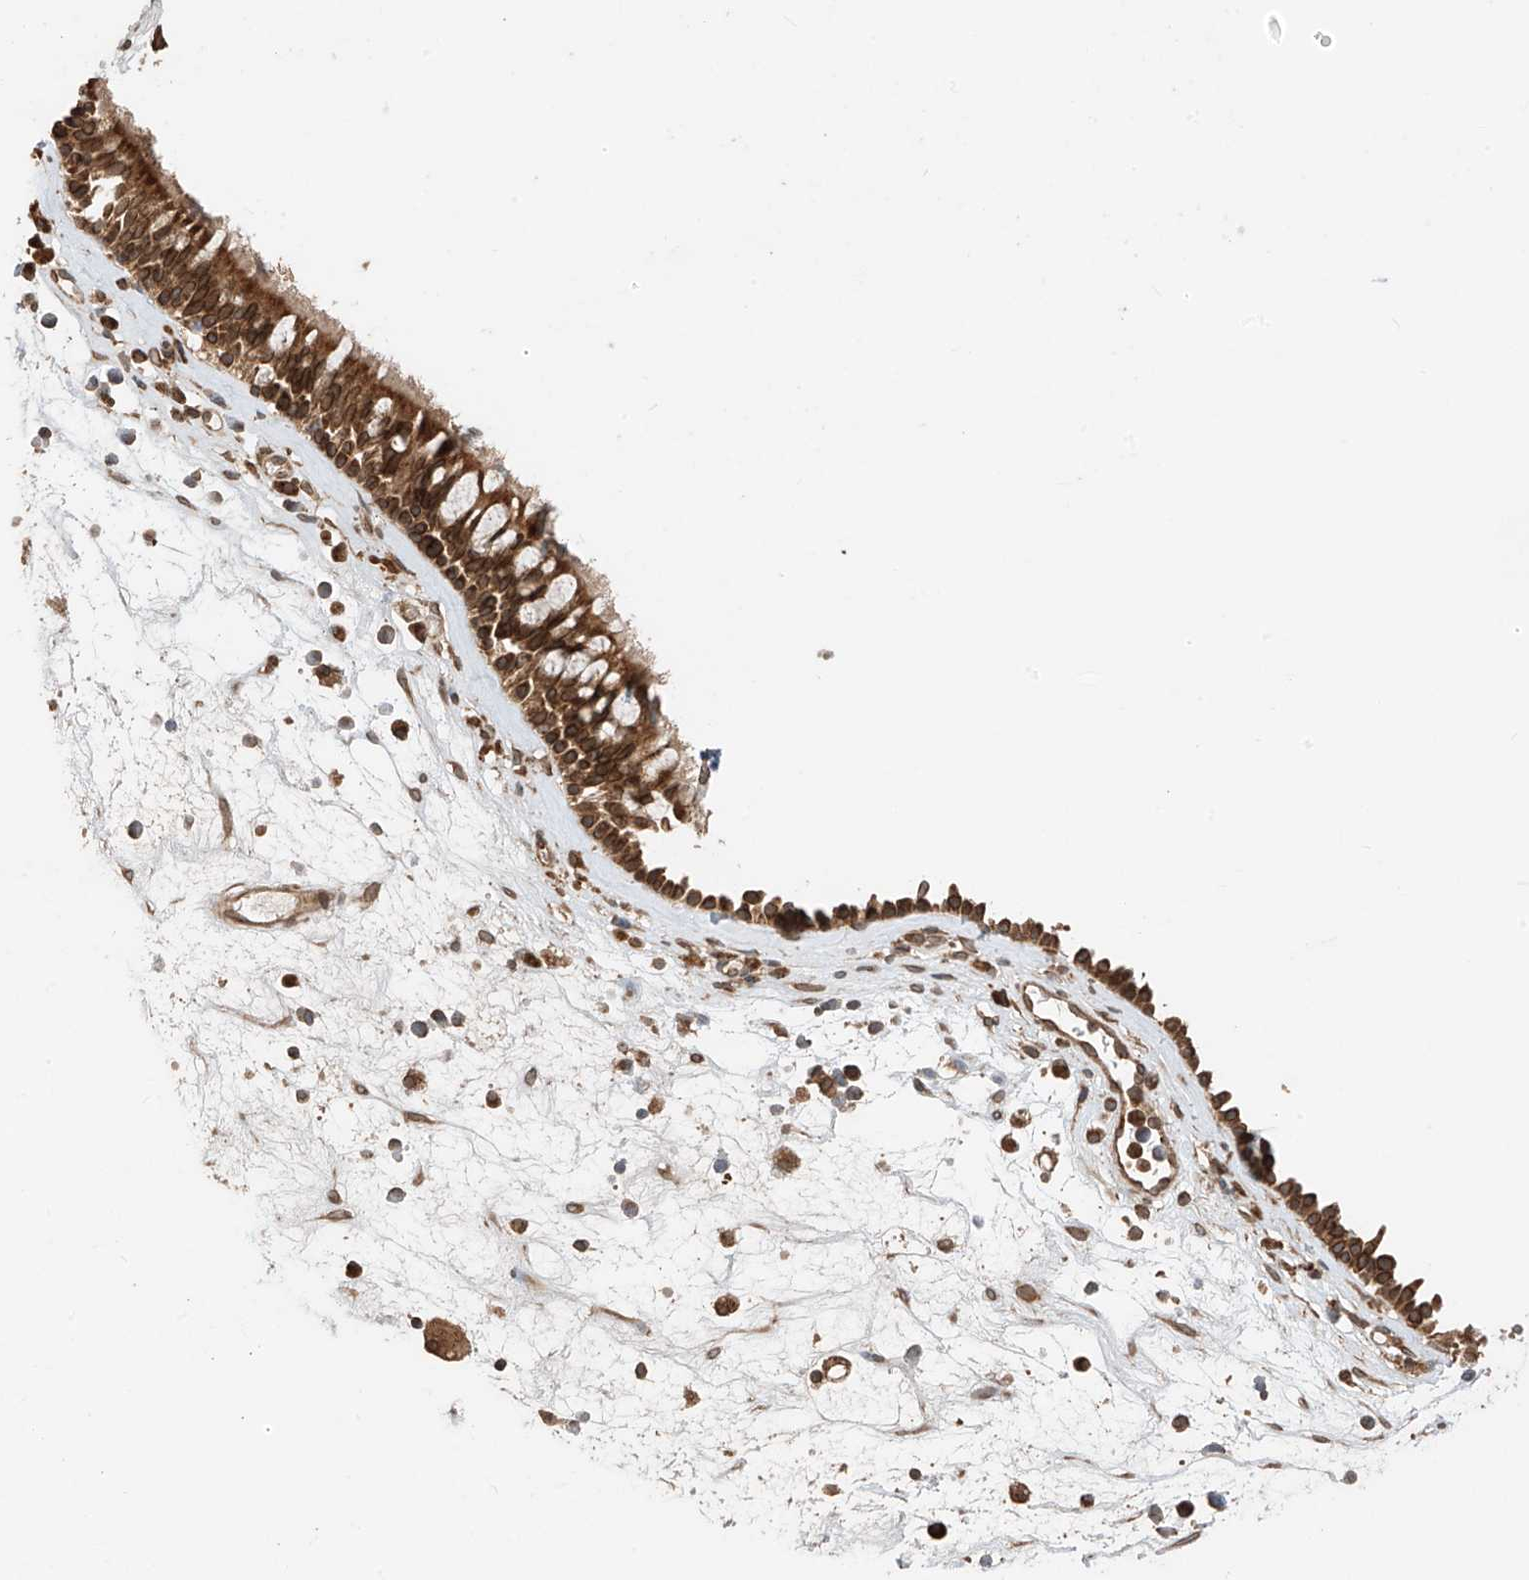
{"staining": {"intensity": "strong", "quantity": ">75%", "location": "cytoplasmic/membranous,nuclear"}, "tissue": "nasopharynx", "cell_type": "Respiratory epithelial cells", "image_type": "normal", "snomed": [{"axis": "morphology", "description": "Normal tissue, NOS"}, {"axis": "morphology", "description": "Inflammation, NOS"}, {"axis": "morphology", "description": "Malignant melanoma, Metastatic site"}, {"axis": "topography", "description": "Nasopharynx"}], "caption": "A brown stain shows strong cytoplasmic/membranous,nuclear staining of a protein in respiratory epithelial cells of normal human nasopharynx. (Brightfield microscopy of DAB IHC at high magnification).", "gene": "AHCTF1", "patient": {"sex": "male", "age": 70}}